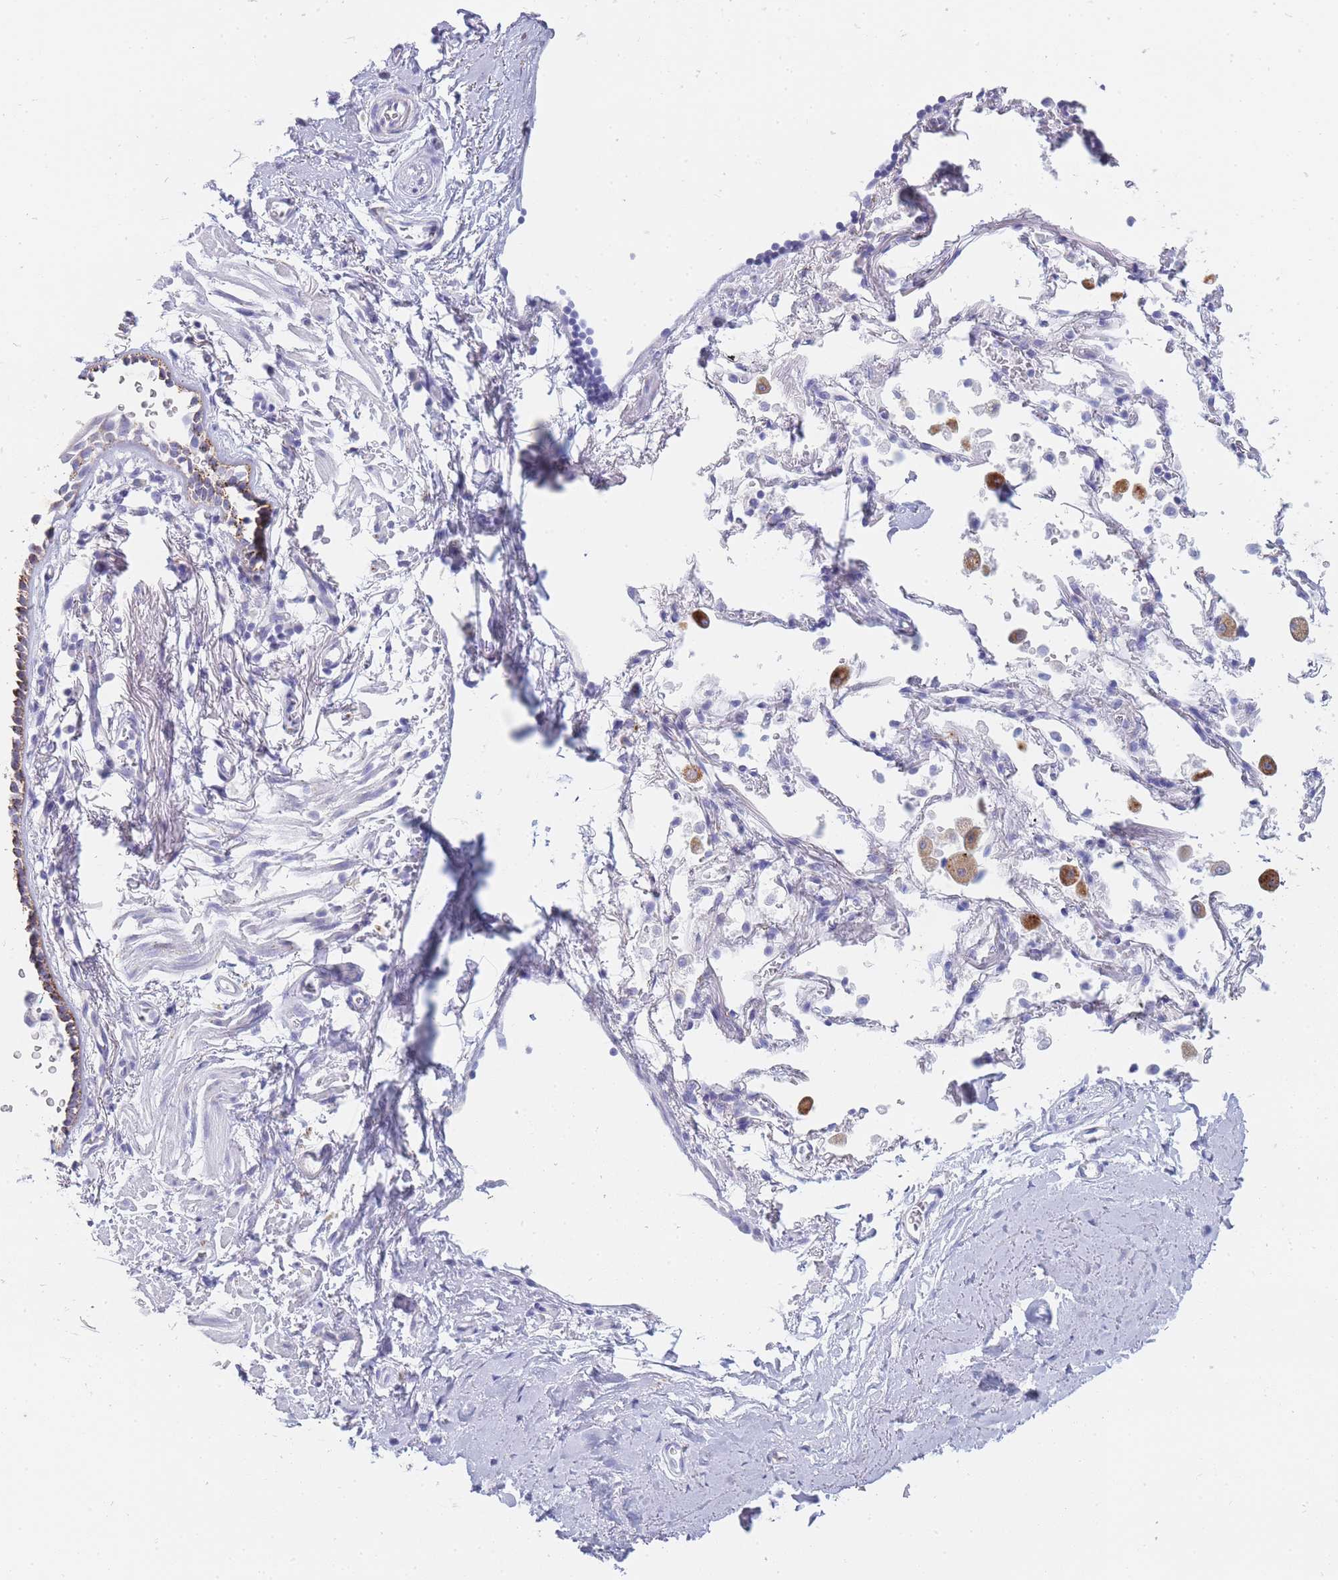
{"staining": {"intensity": "negative", "quantity": "none", "location": "none"}, "tissue": "adipose tissue", "cell_type": "Adipocytes", "image_type": "normal", "snomed": [{"axis": "morphology", "description": "Normal tissue, NOS"}, {"axis": "topography", "description": "Cartilage tissue"}], "caption": "An immunohistochemistry image of unremarkable adipose tissue is shown. There is no staining in adipocytes of adipose tissue. (Stains: DAB immunohistochemistry (IHC) with hematoxylin counter stain, Microscopy: brightfield microscopy at high magnification).", "gene": "GAA", "patient": {"sex": "male", "age": 73}}